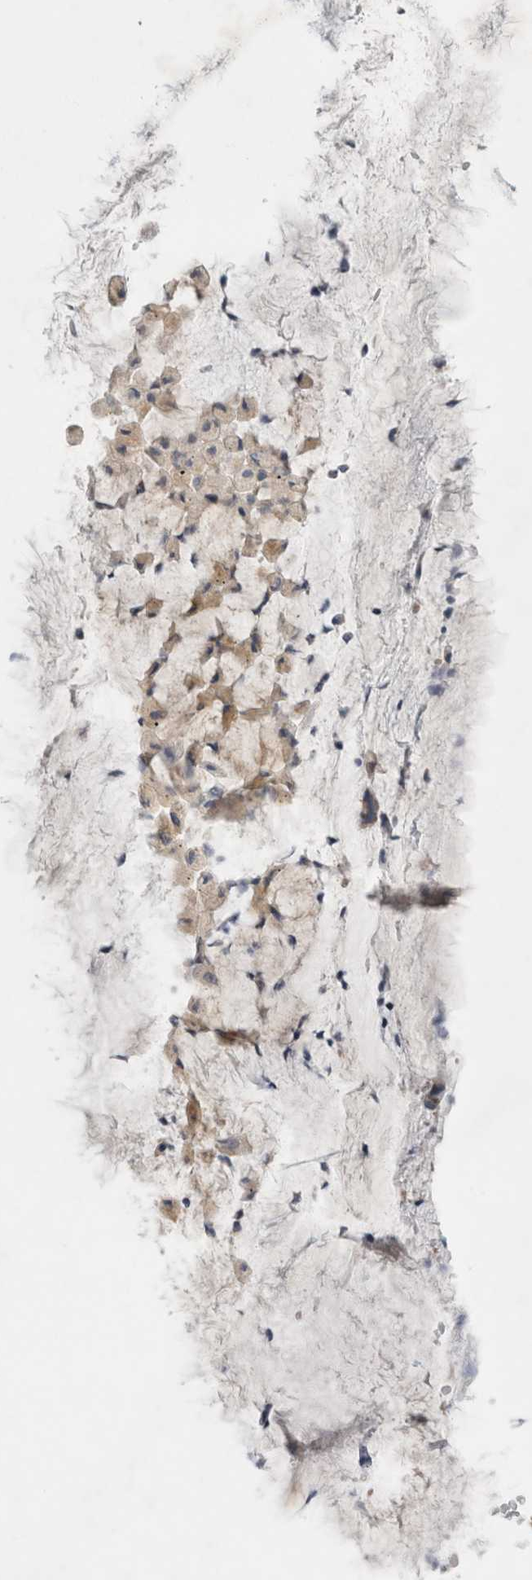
{"staining": {"intensity": "moderate", "quantity": ">75%", "location": "cytoplasmic/membranous"}, "tissue": "bronchus", "cell_type": "Respiratory epithelial cells", "image_type": "normal", "snomed": [{"axis": "morphology", "description": "Normal tissue, NOS"}, {"axis": "topography", "description": "Cartilage tissue"}], "caption": "A brown stain shows moderate cytoplasmic/membranous staining of a protein in respiratory epithelial cells of unremarkable bronchus.", "gene": "ZNF23", "patient": {"sex": "female", "age": 63}}